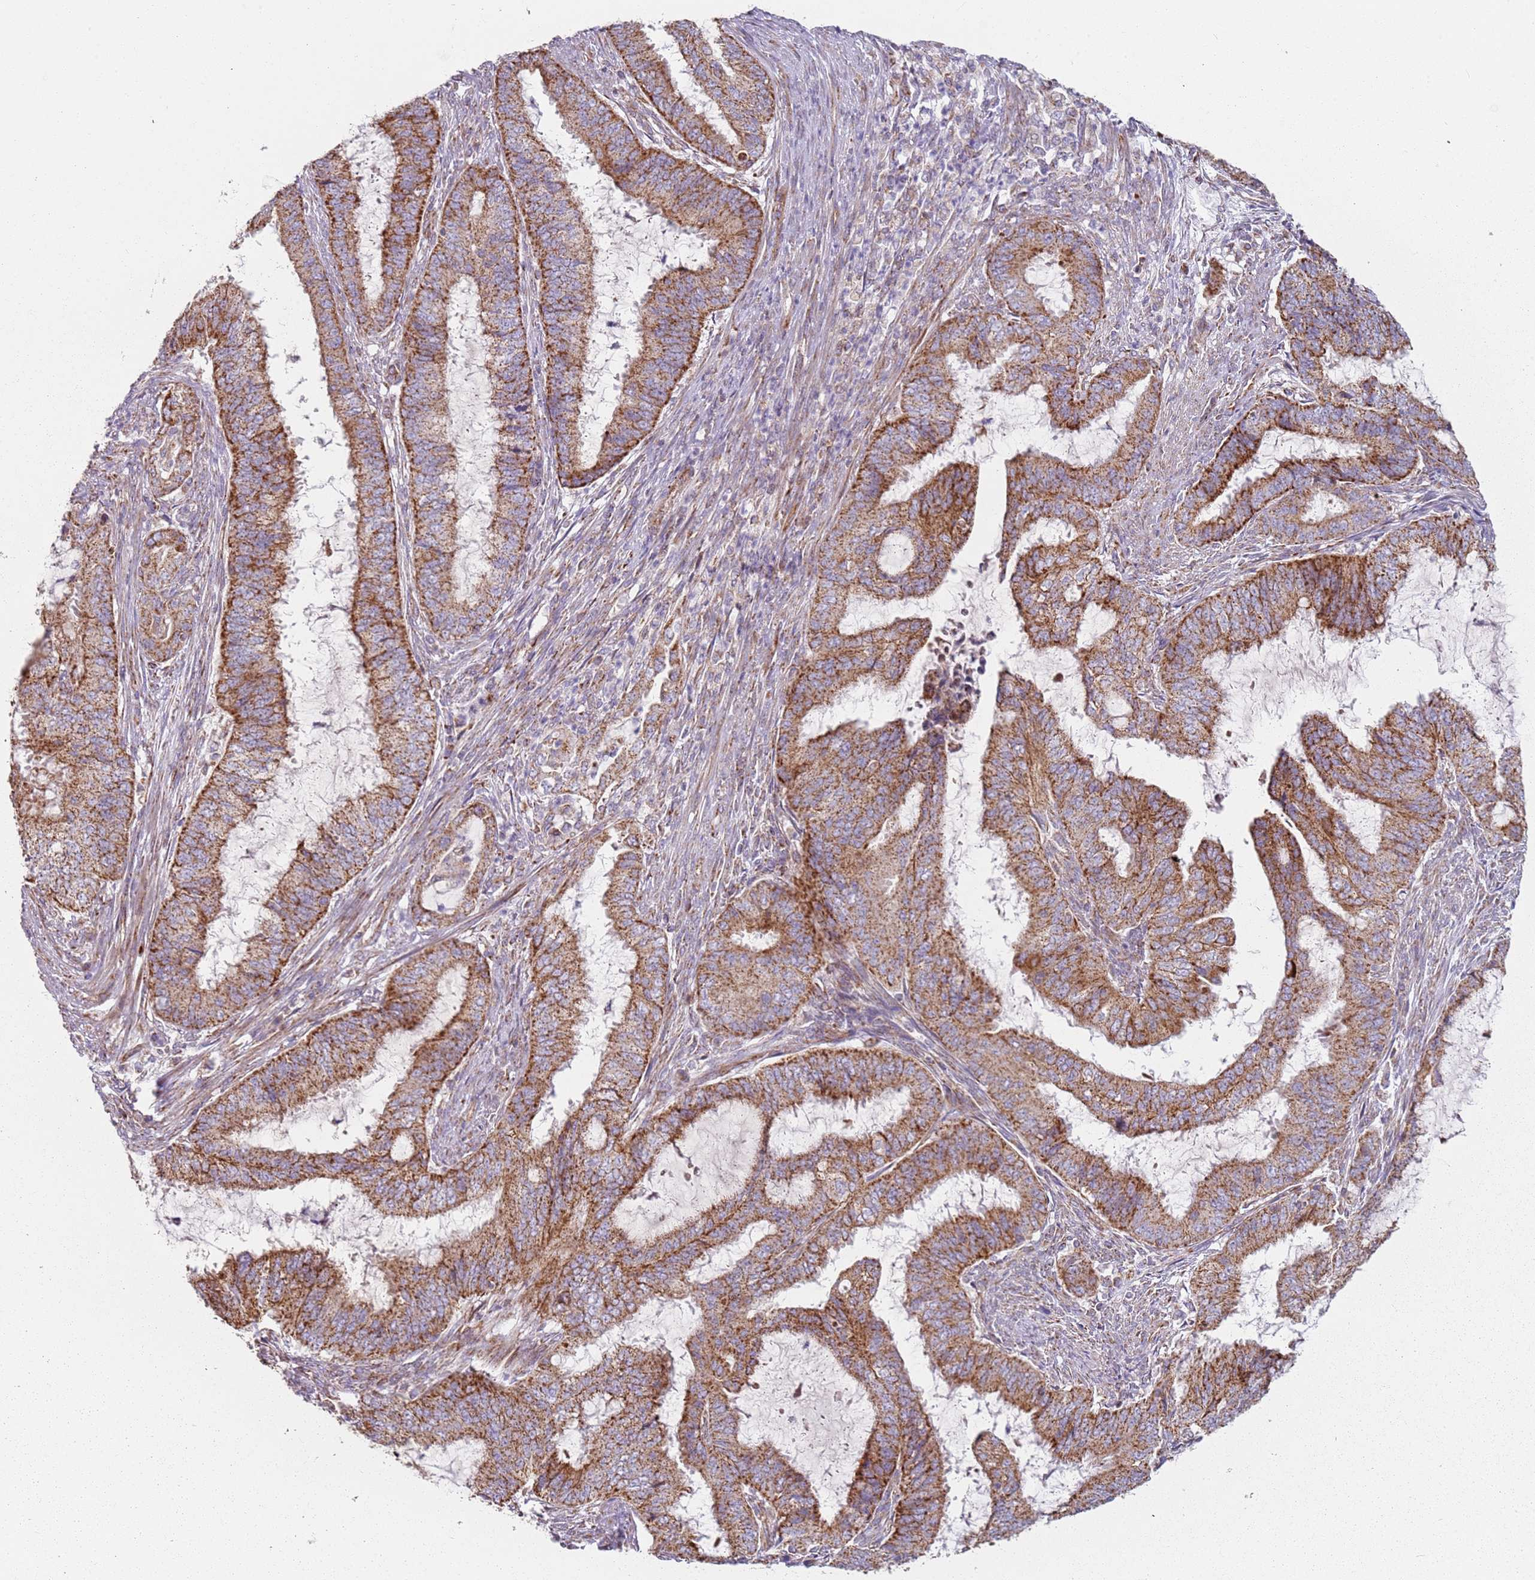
{"staining": {"intensity": "moderate", "quantity": ">75%", "location": "cytoplasmic/membranous"}, "tissue": "endometrial cancer", "cell_type": "Tumor cells", "image_type": "cancer", "snomed": [{"axis": "morphology", "description": "Adenocarcinoma, NOS"}, {"axis": "topography", "description": "Endometrium"}], "caption": "Adenocarcinoma (endometrial) tissue reveals moderate cytoplasmic/membranous expression in approximately >75% of tumor cells, visualized by immunohistochemistry. (IHC, brightfield microscopy, high magnification).", "gene": "ALS2", "patient": {"sex": "female", "age": 51}}